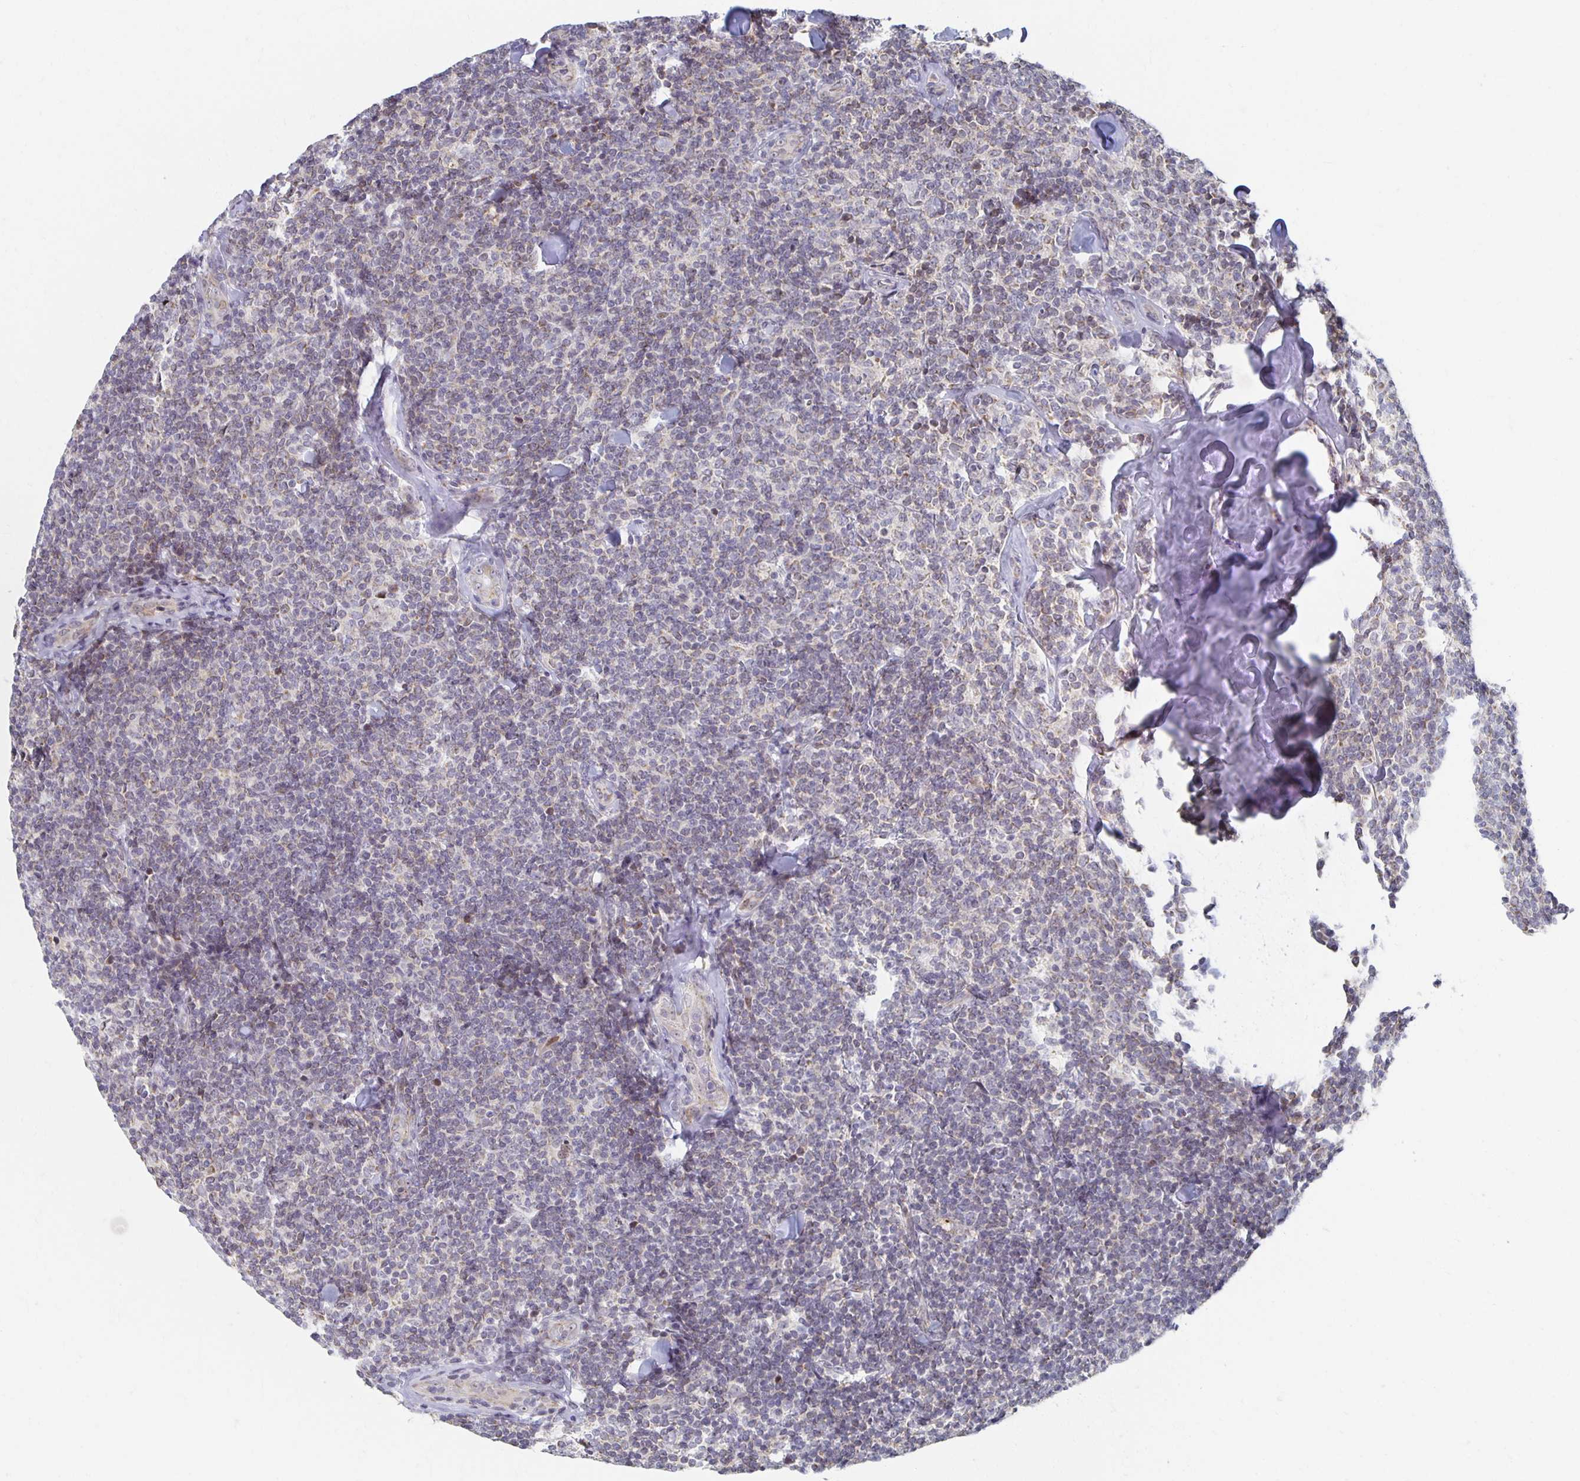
{"staining": {"intensity": "negative", "quantity": "none", "location": "none"}, "tissue": "lymphoma", "cell_type": "Tumor cells", "image_type": "cancer", "snomed": [{"axis": "morphology", "description": "Malignant lymphoma, non-Hodgkin's type, Low grade"}, {"axis": "topography", "description": "Lymph node"}], "caption": "IHC micrograph of neoplastic tissue: malignant lymphoma, non-Hodgkin's type (low-grade) stained with DAB (3,3'-diaminobenzidine) shows no significant protein positivity in tumor cells.", "gene": "HCFC1R1", "patient": {"sex": "female", "age": 56}}